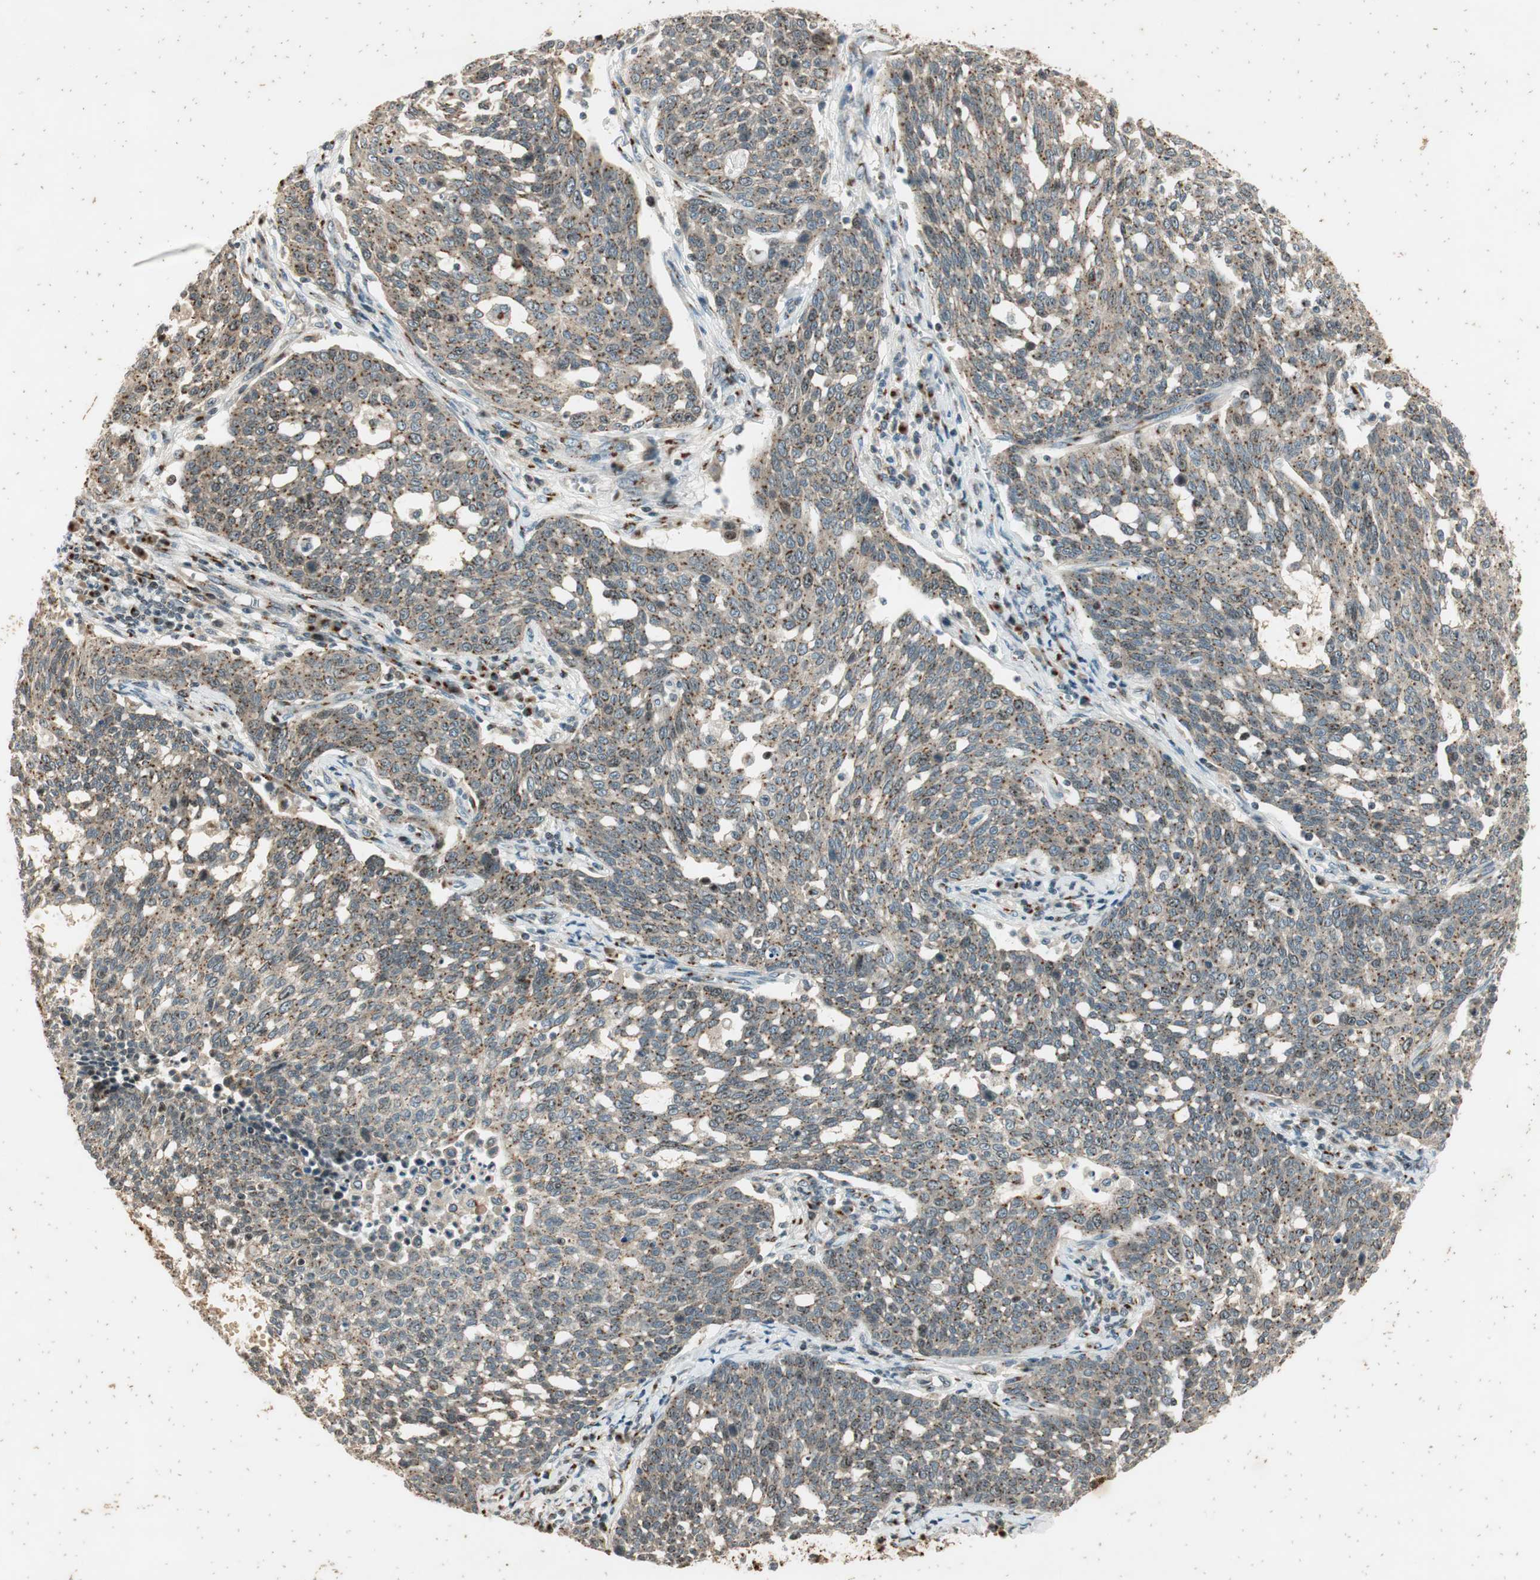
{"staining": {"intensity": "weak", "quantity": ">75%", "location": "cytoplasmic/membranous"}, "tissue": "cervical cancer", "cell_type": "Tumor cells", "image_type": "cancer", "snomed": [{"axis": "morphology", "description": "Squamous cell carcinoma, NOS"}, {"axis": "topography", "description": "Cervix"}], "caption": "A histopathology image of squamous cell carcinoma (cervical) stained for a protein reveals weak cytoplasmic/membranous brown staining in tumor cells.", "gene": "NEO1", "patient": {"sex": "female", "age": 34}}